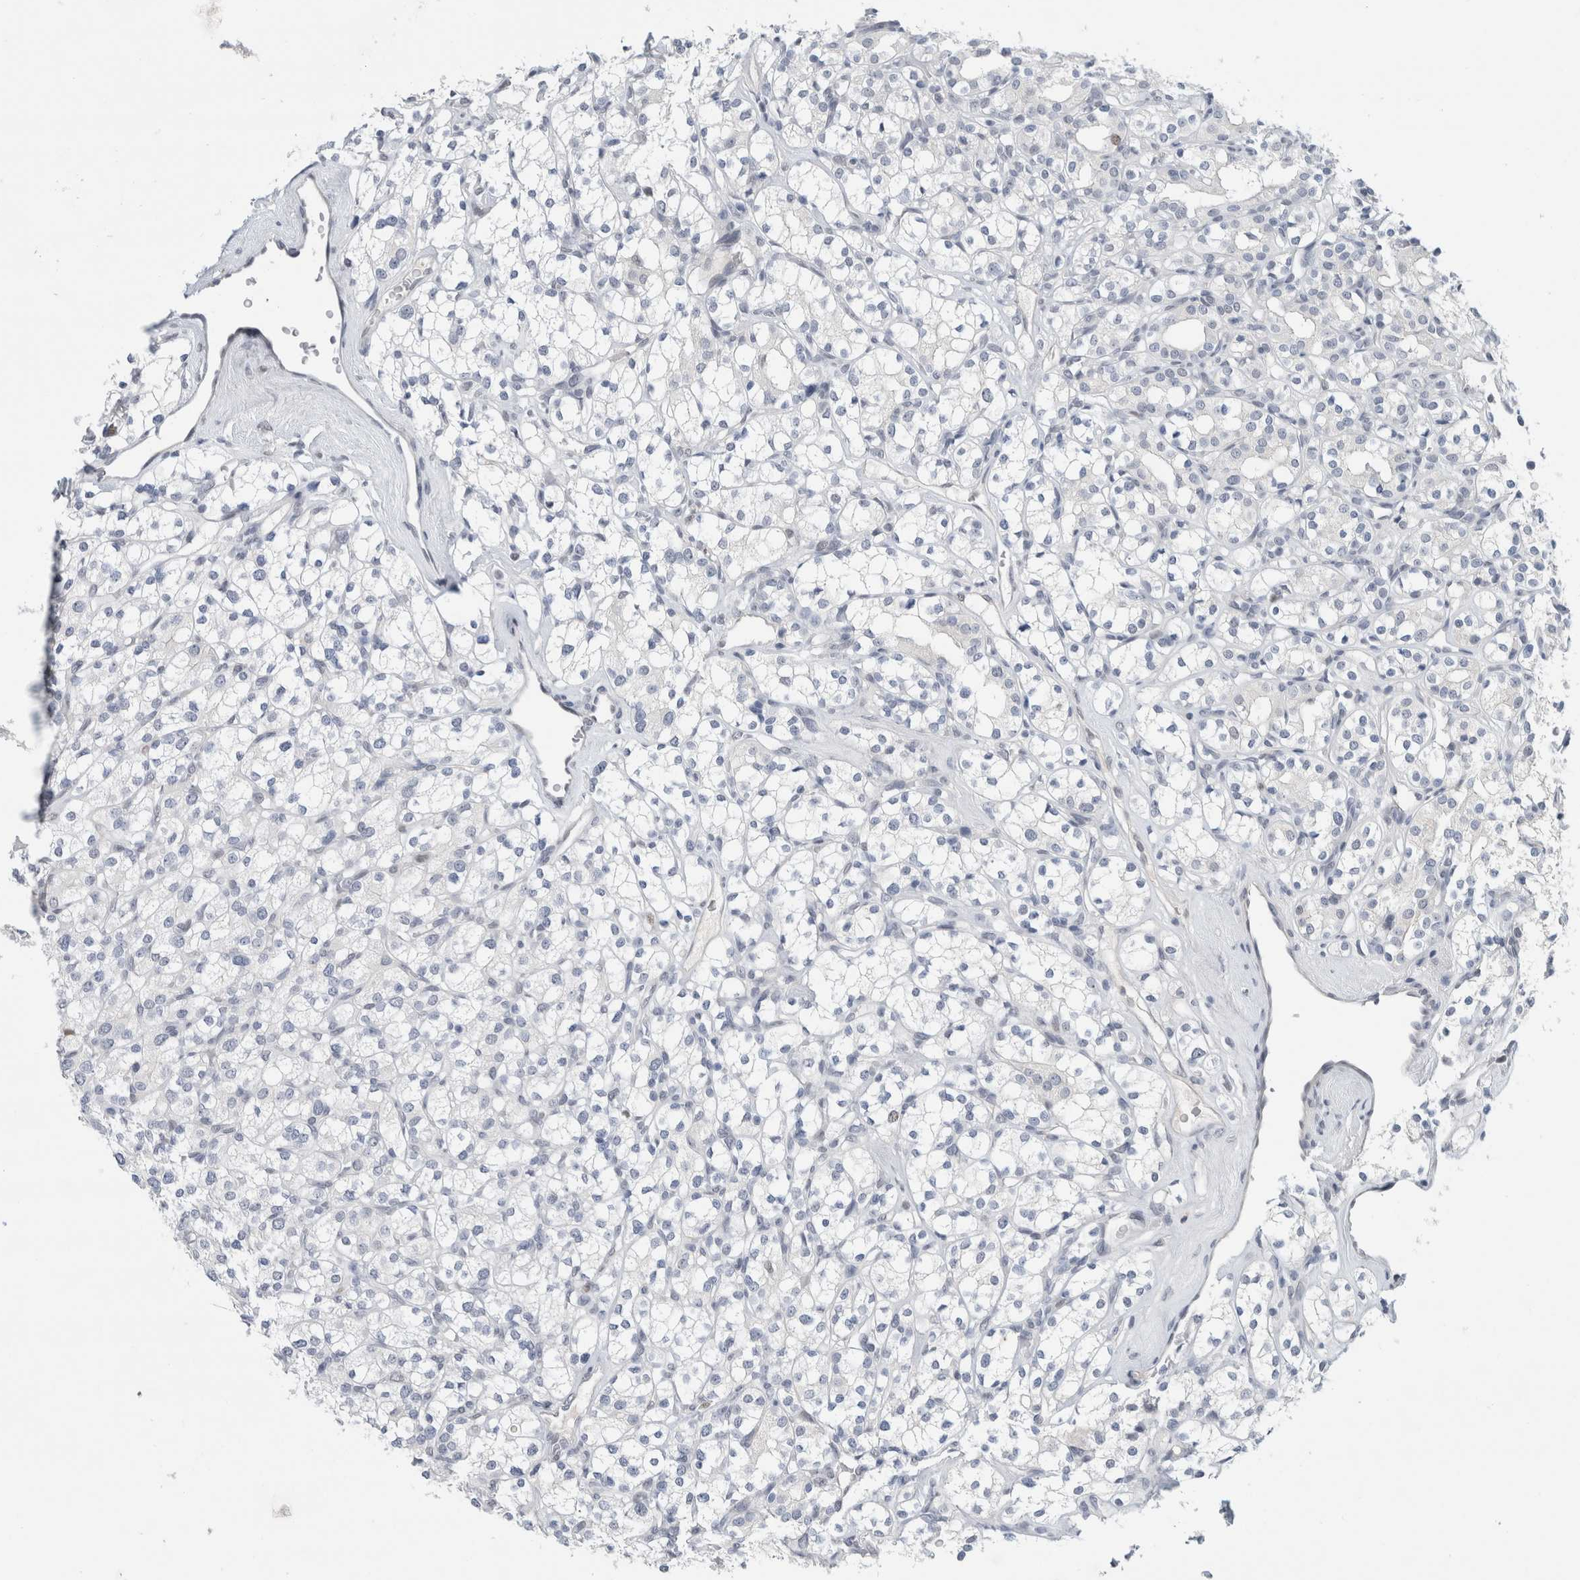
{"staining": {"intensity": "negative", "quantity": "none", "location": "none"}, "tissue": "renal cancer", "cell_type": "Tumor cells", "image_type": "cancer", "snomed": [{"axis": "morphology", "description": "Adenocarcinoma, NOS"}, {"axis": "topography", "description": "Kidney"}], "caption": "Immunohistochemical staining of renal cancer (adenocarcinoma) shows no significant expression in tumor cells.", "gene": "KNL1", "patient": {"sex": "male", "age": 77}}